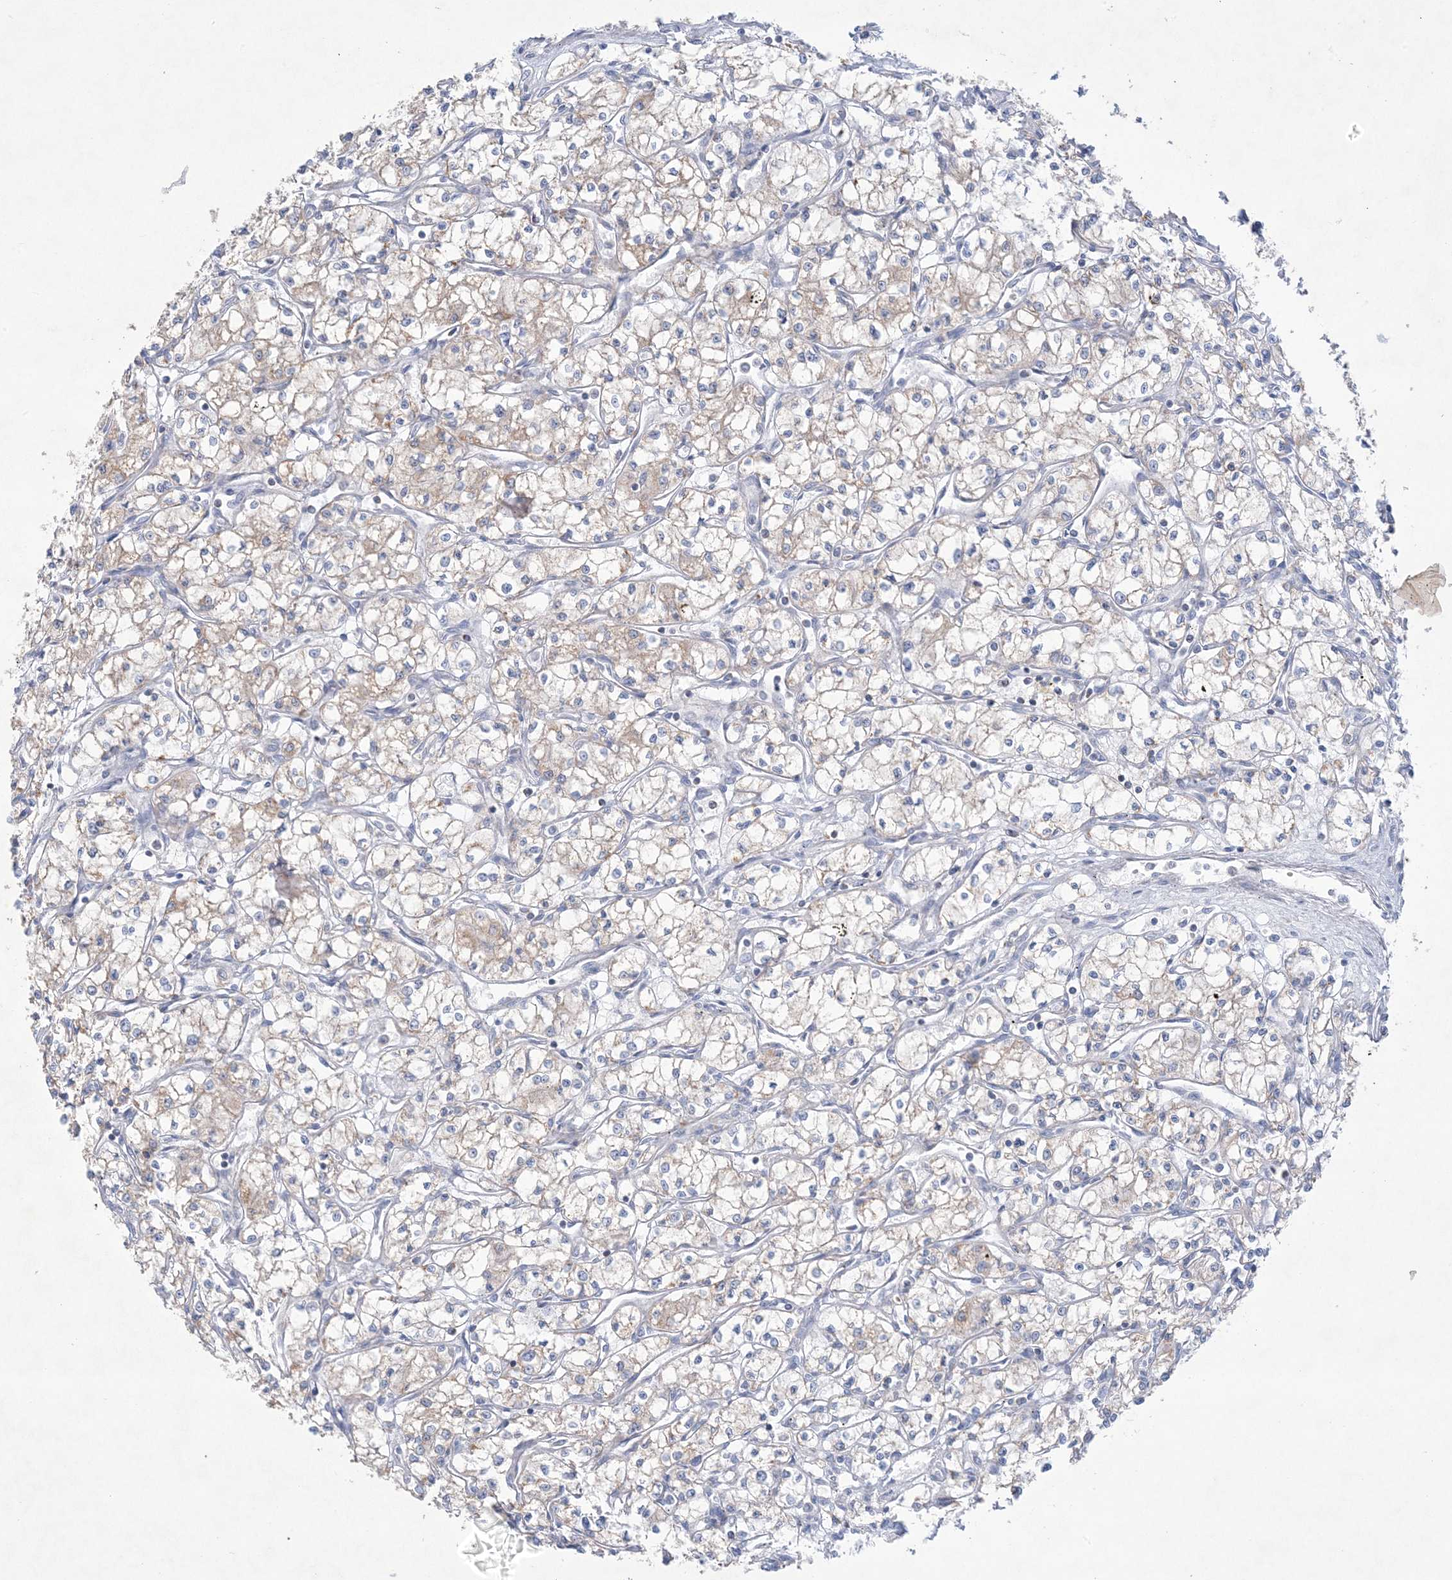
{"staining": {"intensity": "weak", "quantity": "25%-75%", "location": "cytoplasmic/membranous"}, "tissue": "renal cancer", "cell_type": "Tumor cells", "image_type": "cancer", "snomed": [{"axis": "morphology", "description": "Adenocarcinoma, NOS"}, {"axis": "topography", "description": "Kidney"}], "caption": "A photomicrograph showing weak cytoplasmic/membranous expression in about 25%-75% of tumor cells in renal cancer, as visualized by brown immunohistochemical staining.", "gene": "KCTD6", "patient": {"sex": "male", "age": 59}}